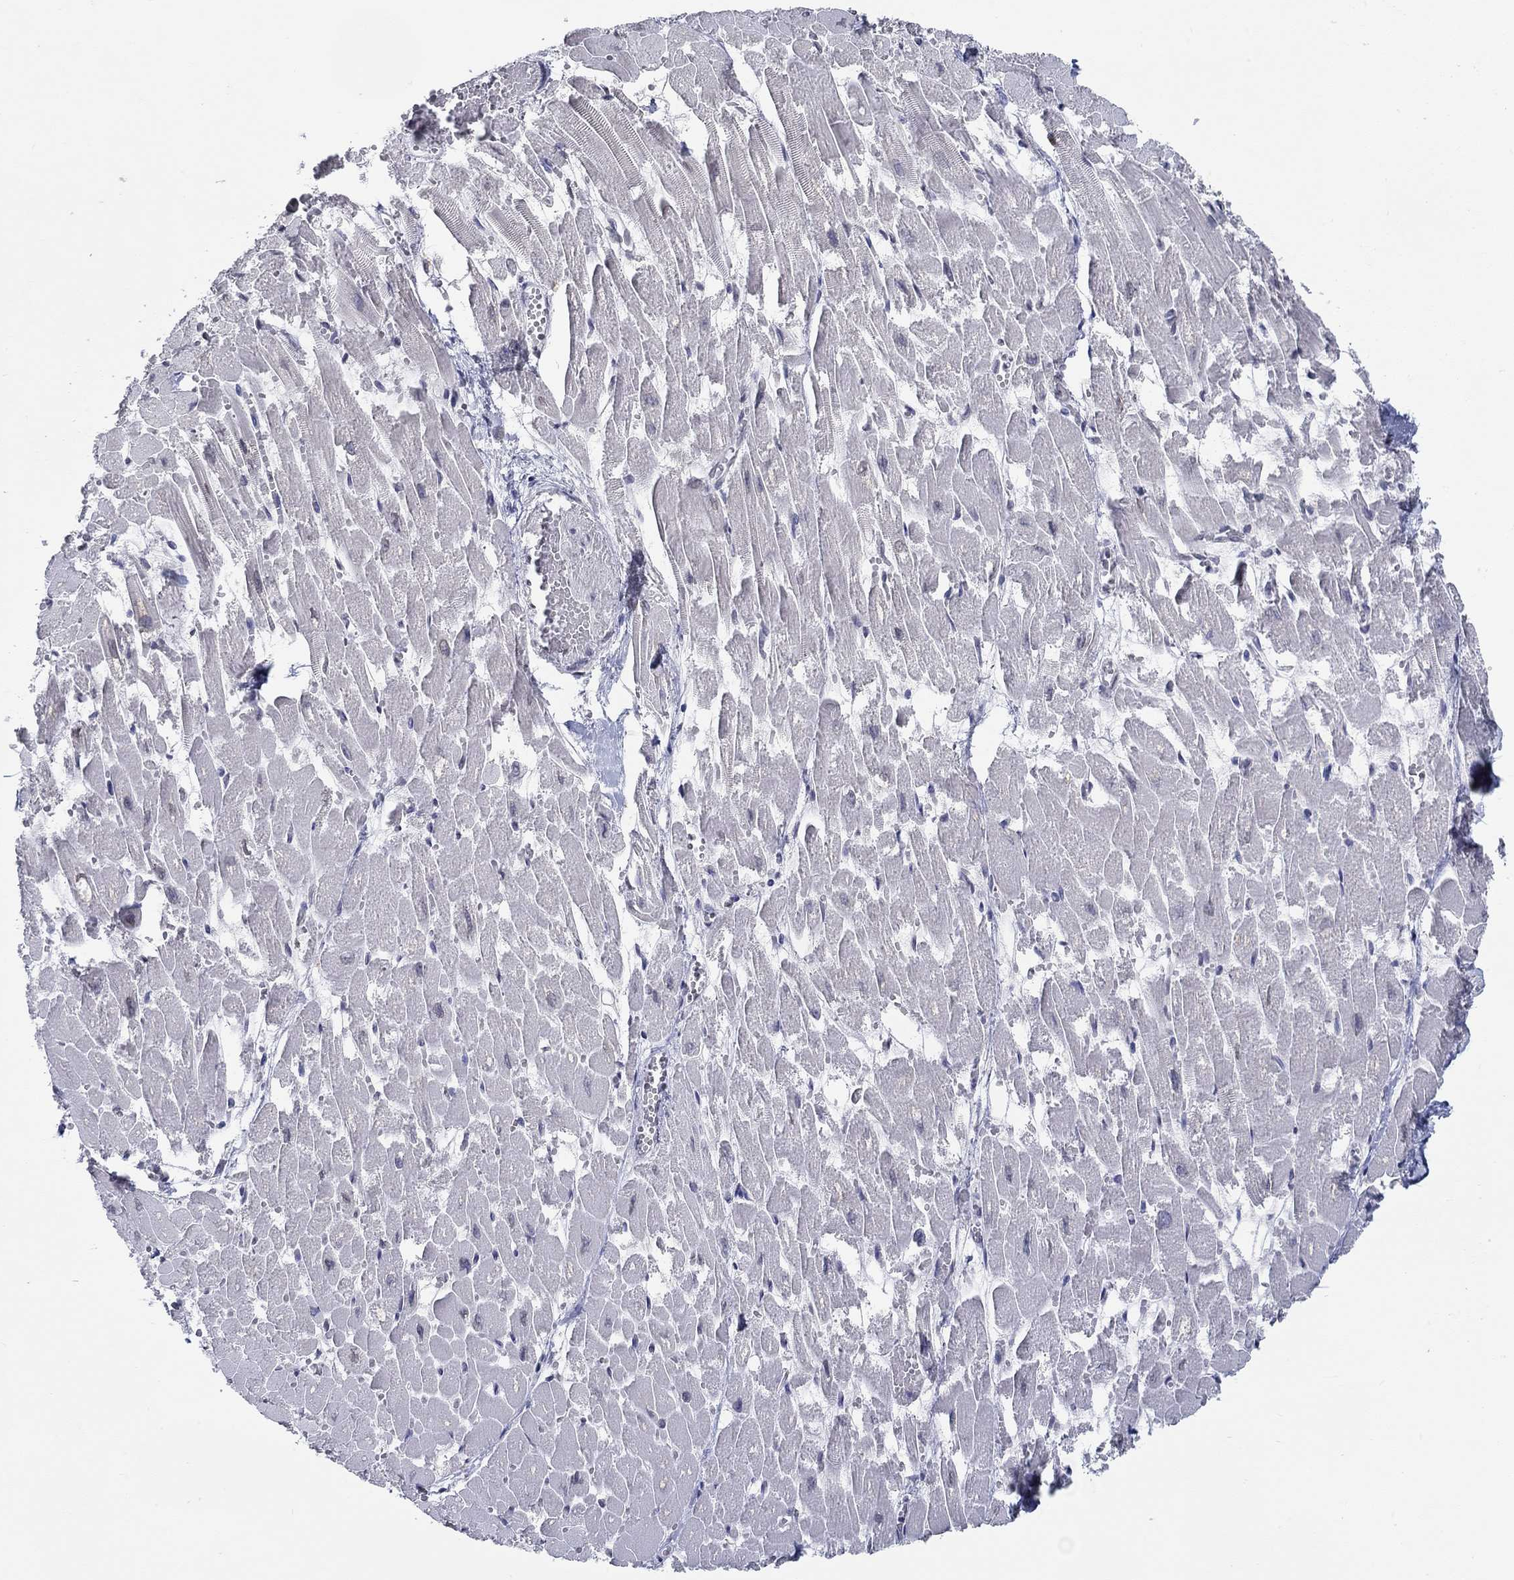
{"staining": {"intensity": "negative", "quantity": "none", "location": "none"}, "tissue": "heart muscle", "cell_type": "Cardiomyocytes", "image_type": "normal", "snomed": [{"axis": "morphology", "description": "Normal tissue, NOS"}, {"axis": "topography", "description": "Heart"}], "caption": "This is an IHC micrograph of unremarkable human heart muscle. There is no staining in cardiomyocytes.", "gene": "NUP155", "patient": {"sex": "female", "age": 52}}